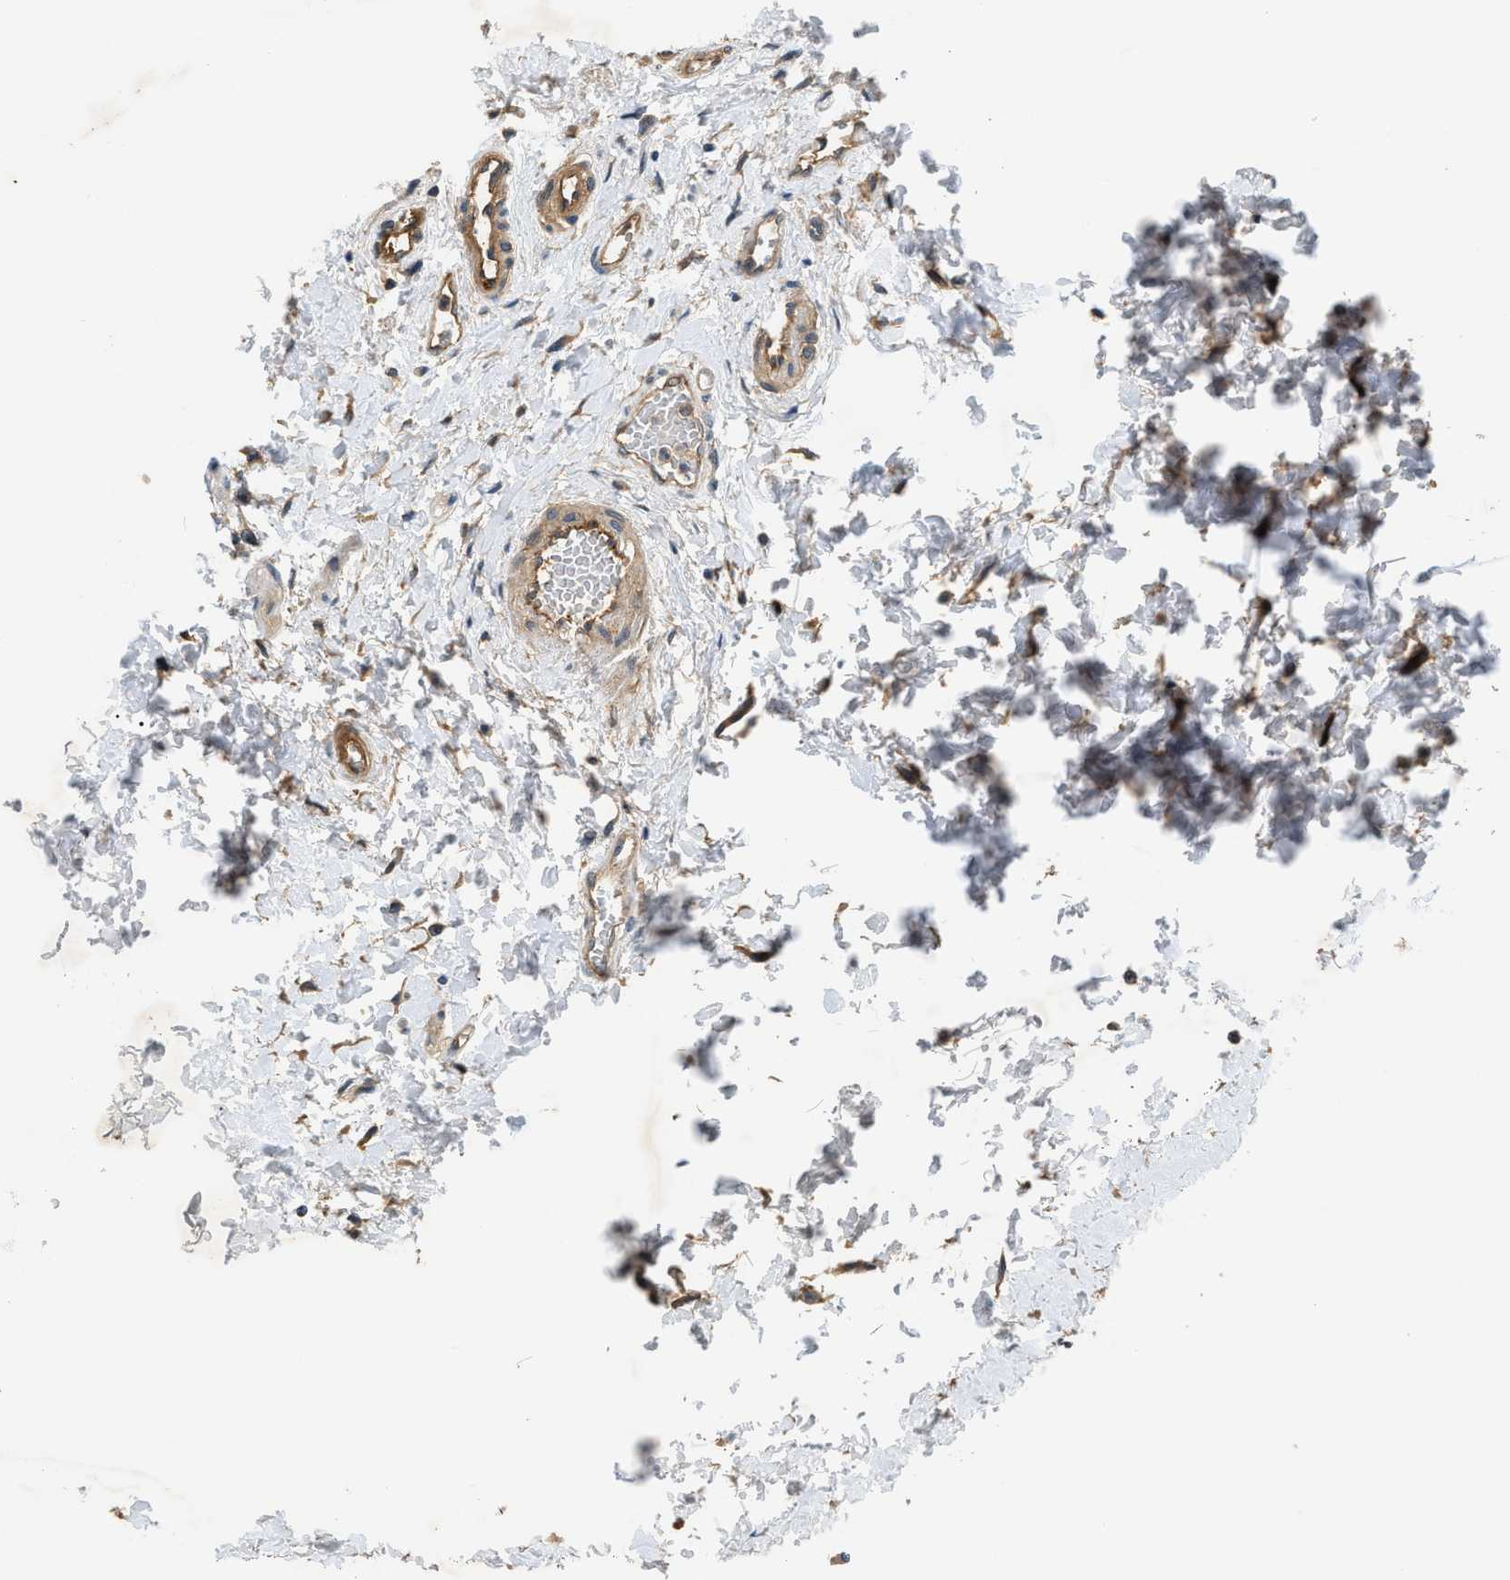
{"staining": {"intensity": "strong", "quantity": ">75%", "location": "cytoplasmic/membranous,nuclear"}, "tissue": "urinary bladder", "cell_type": "Urothelial cells", "image_type": "normal", "snomed": [{"axis": "morphology", "description": "Normal tissue, NOS"}, {"axis": "topography", "description": "Urinary bladder"}], "caption": "DAB (3,3'-diaminobenzidine) immunohistochemical staining of benign human urinary bladder exhibits strong cytoplasmic/membranous,nuclear protein expression in about >75% of urothelial cells.", "gene": "TRAK2", "patient": {"sex": "male", "age": 55}}